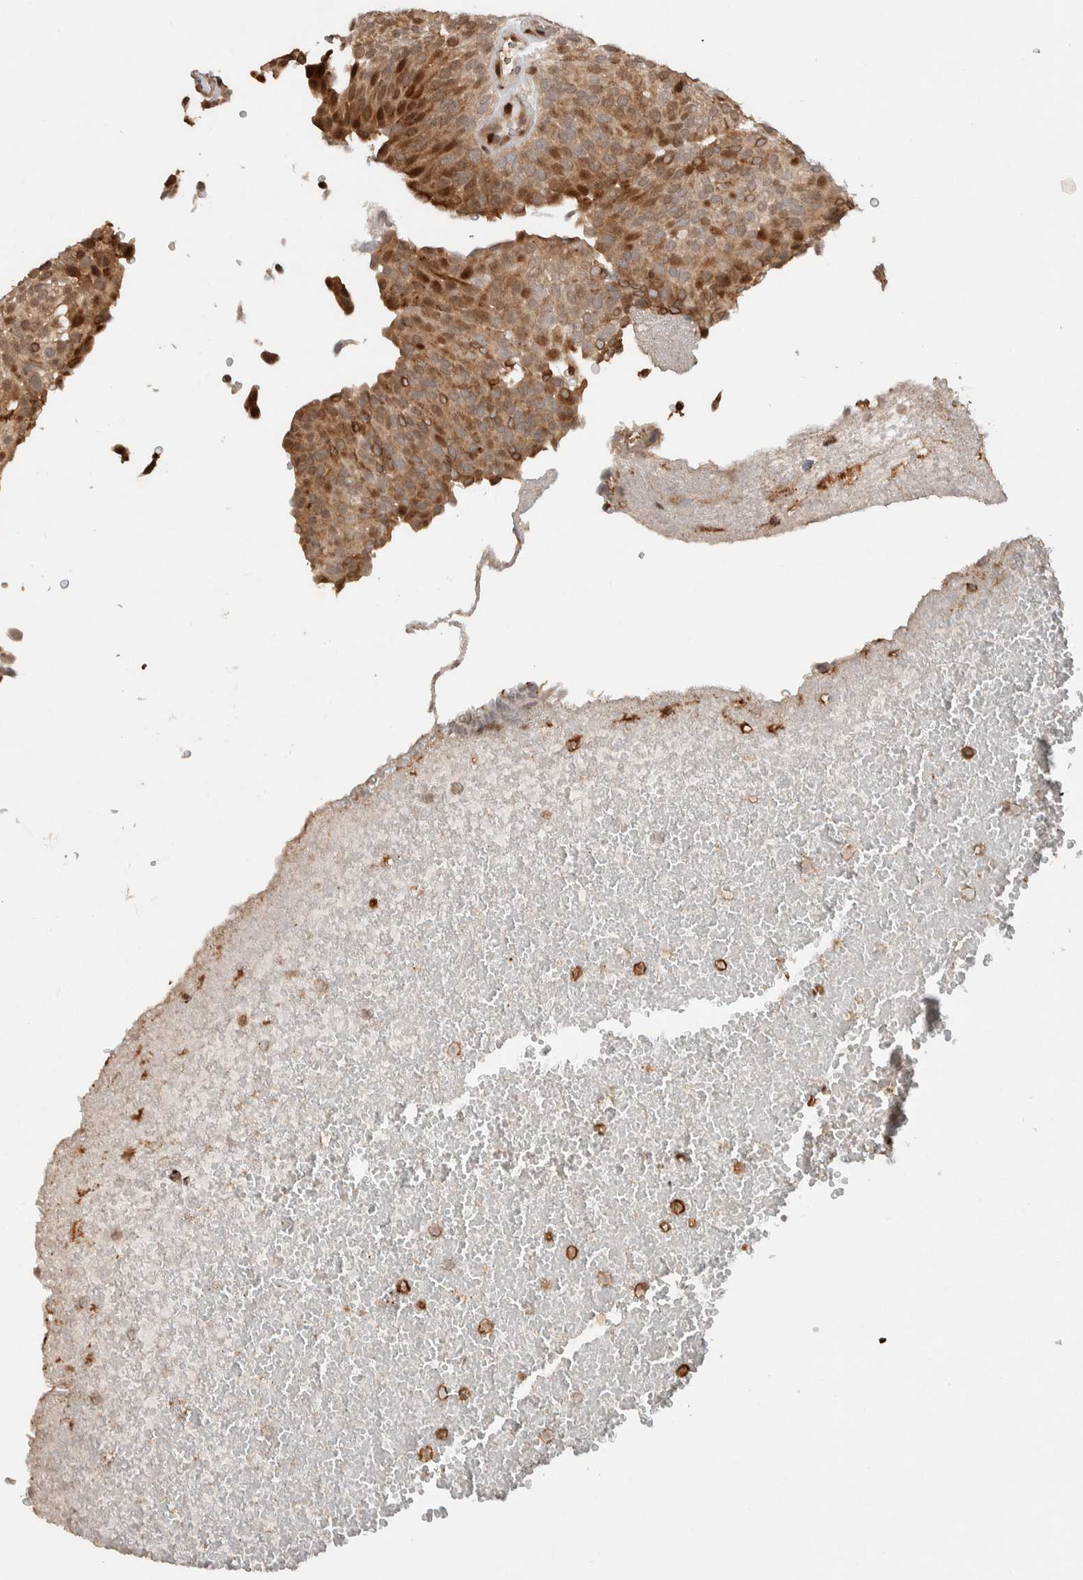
{"staining": {"intensity": "moderate", "quantity": ">75%", "location": "nuclear"}, "tissue": "urothelial cancer", "cell_type": "Tumor cells", "image_type": "cancer", "snomed": [{"axis": "morphology", "description": "Urothelial carcinoma, Low grade"}, {"axis": "topography", "description": "Urinary bladder"}], "caption": "Immunohistochemical staining of urothelial cancer reveals moderate nuclear protein expression in about >75% of tumor cells.", "gene": "ZNF521", "patient": {"sex": "male", "age": 78}}